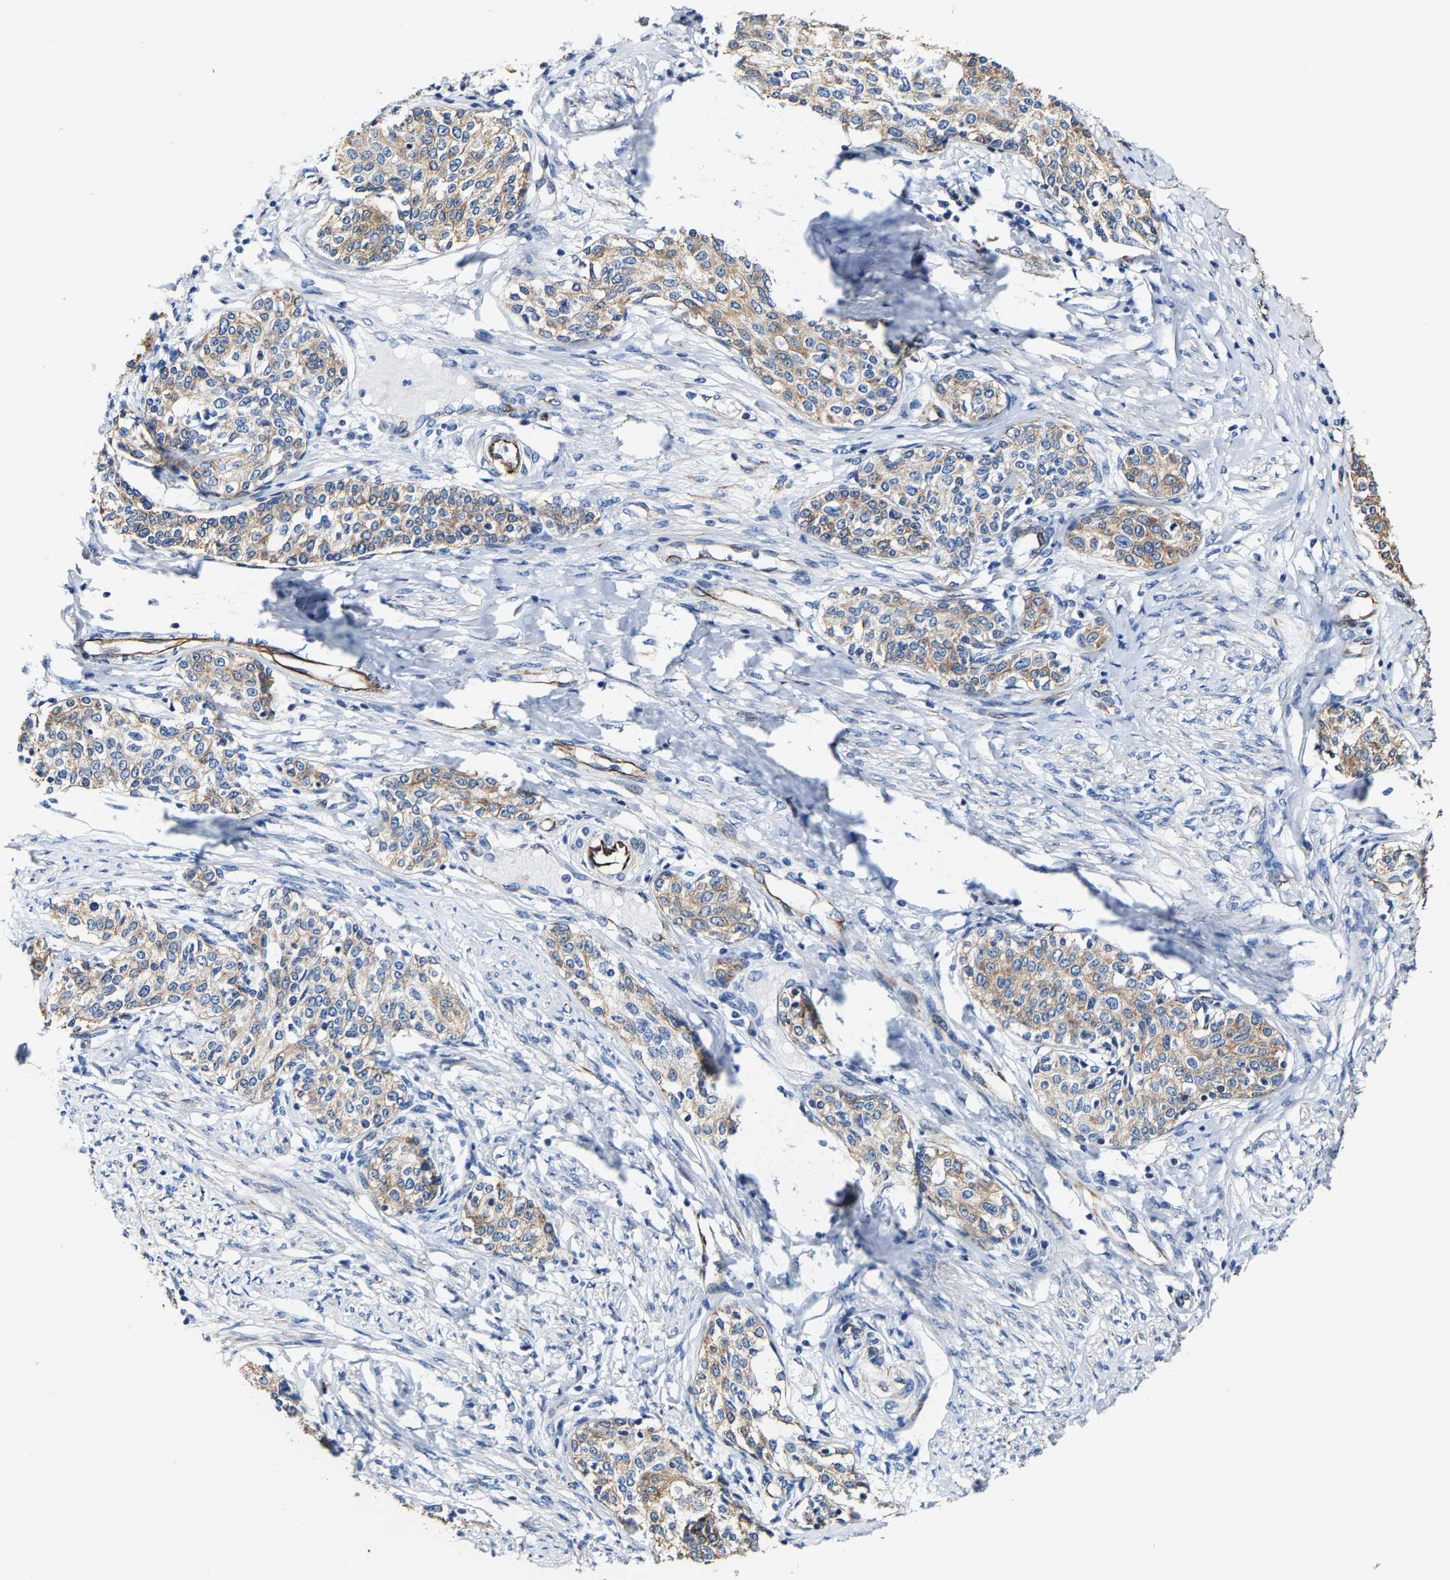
{"staining": {"intensity": "moderate", "quantity": ">75%", "location": "cytoplasmic/membranous"}, "tissue": "cervical cancer", "cell_type": "Tumor cells", "image_type": "cancer", "snomed": [{"axis": "morphology", "description": "Squamous cell carcinoma, NOS"}, {"axis": "morphology", "description": "Adenocarcinoma, NOS"}, {"axis": "topography", "description": "Cervix"}], "caption": "Immunohistochemical staining of human adenocarcinoma (cervical) demonstrates moderate cytoplasmic/membranous protein positivity in about >75% of tumor cells.", "gene": "MMEL1", "patient": {"sex": "female", "age": 52}}